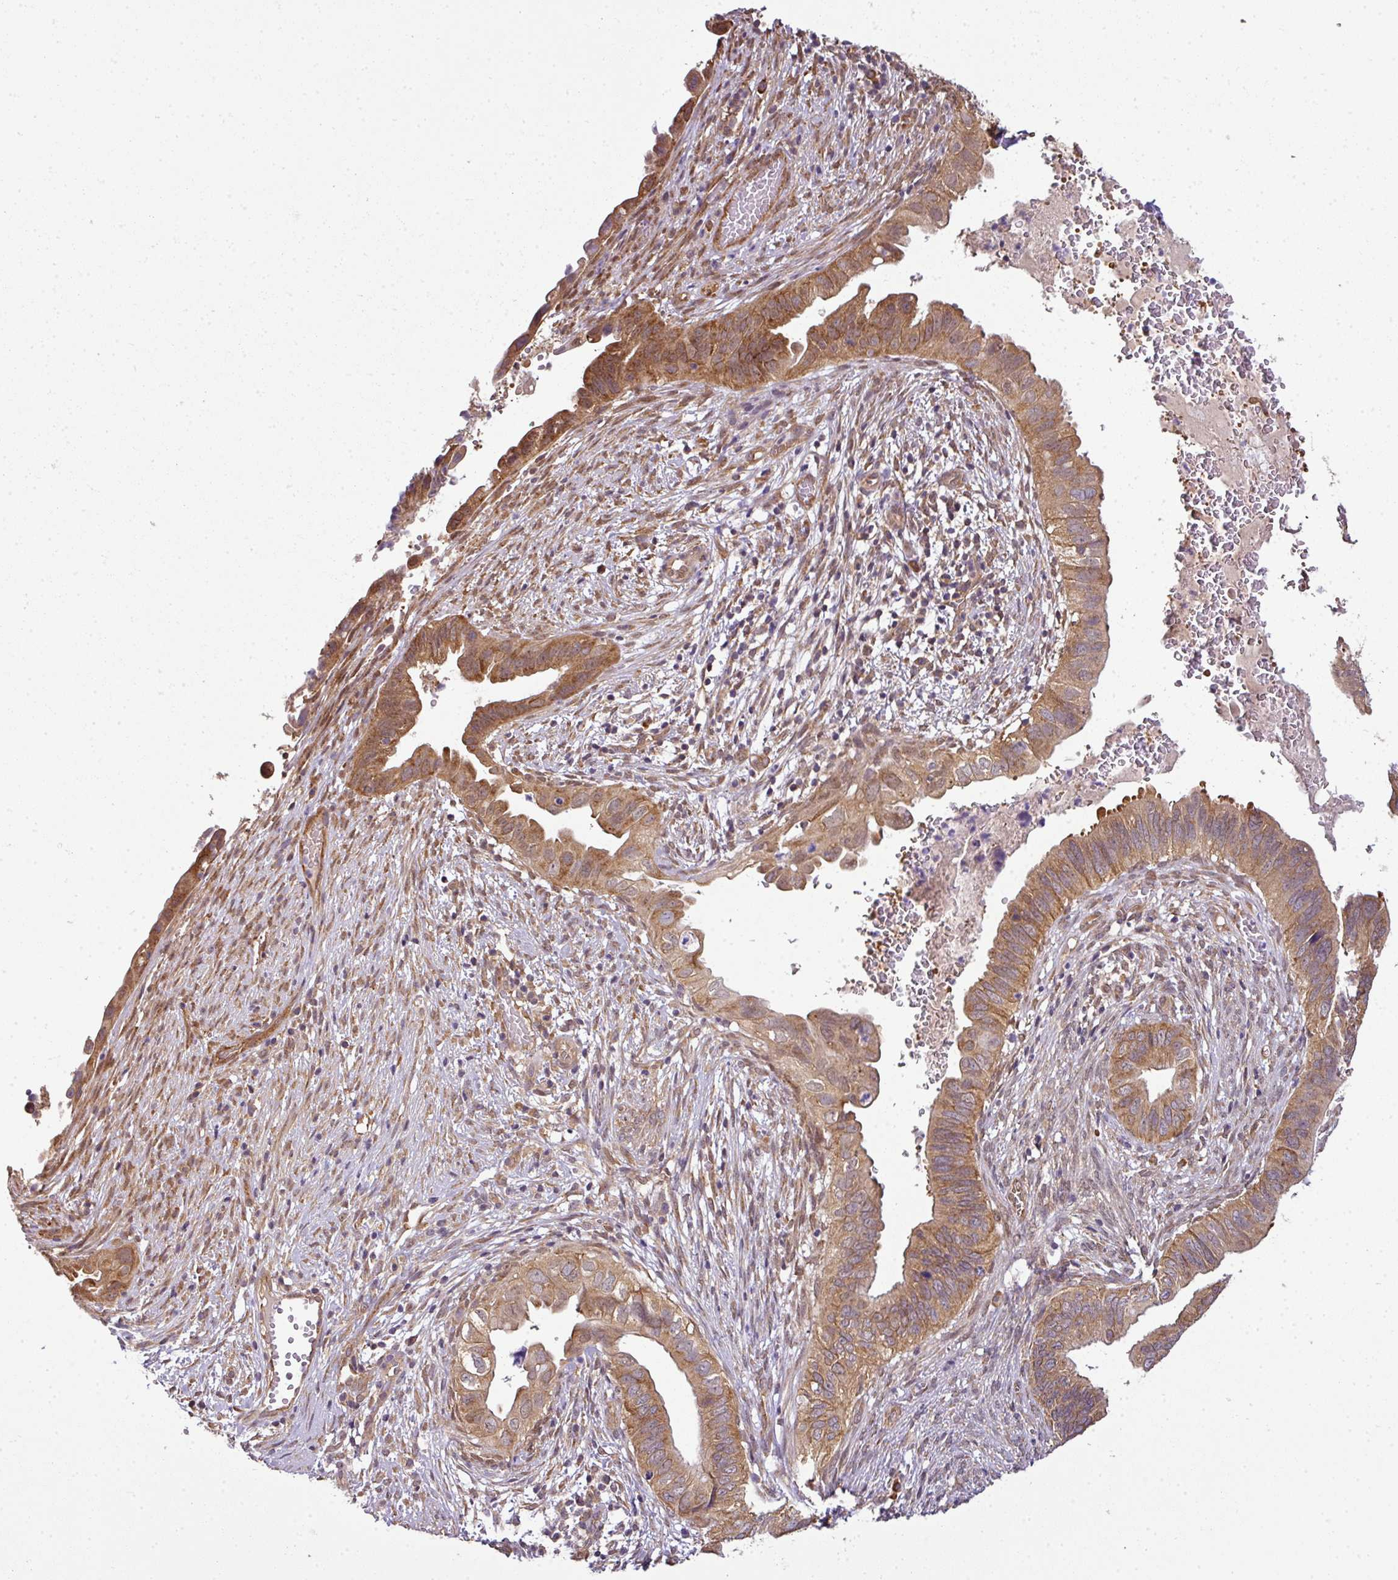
{"staining": {"intensity": "moderate", "quantity": ">75%", "location": "cytoplasmic/membranous"}, "tissue": "cervical cancer", "cell_type": "Tumor cells", "image_type": "cancer", "snomed": [{"axis": "morphology", "description": "Adenocarcinoma, NOS"}, {"axis": "topography", "description": "Cervix"}], "caption": "Cervical cancer (adenocarcinoma) stained for a protein shows moderate cytoplasmic/membranous positivity in tumor cells.", "gene": "RBM4B", "patient": {"sex": "female", "age": 42}}